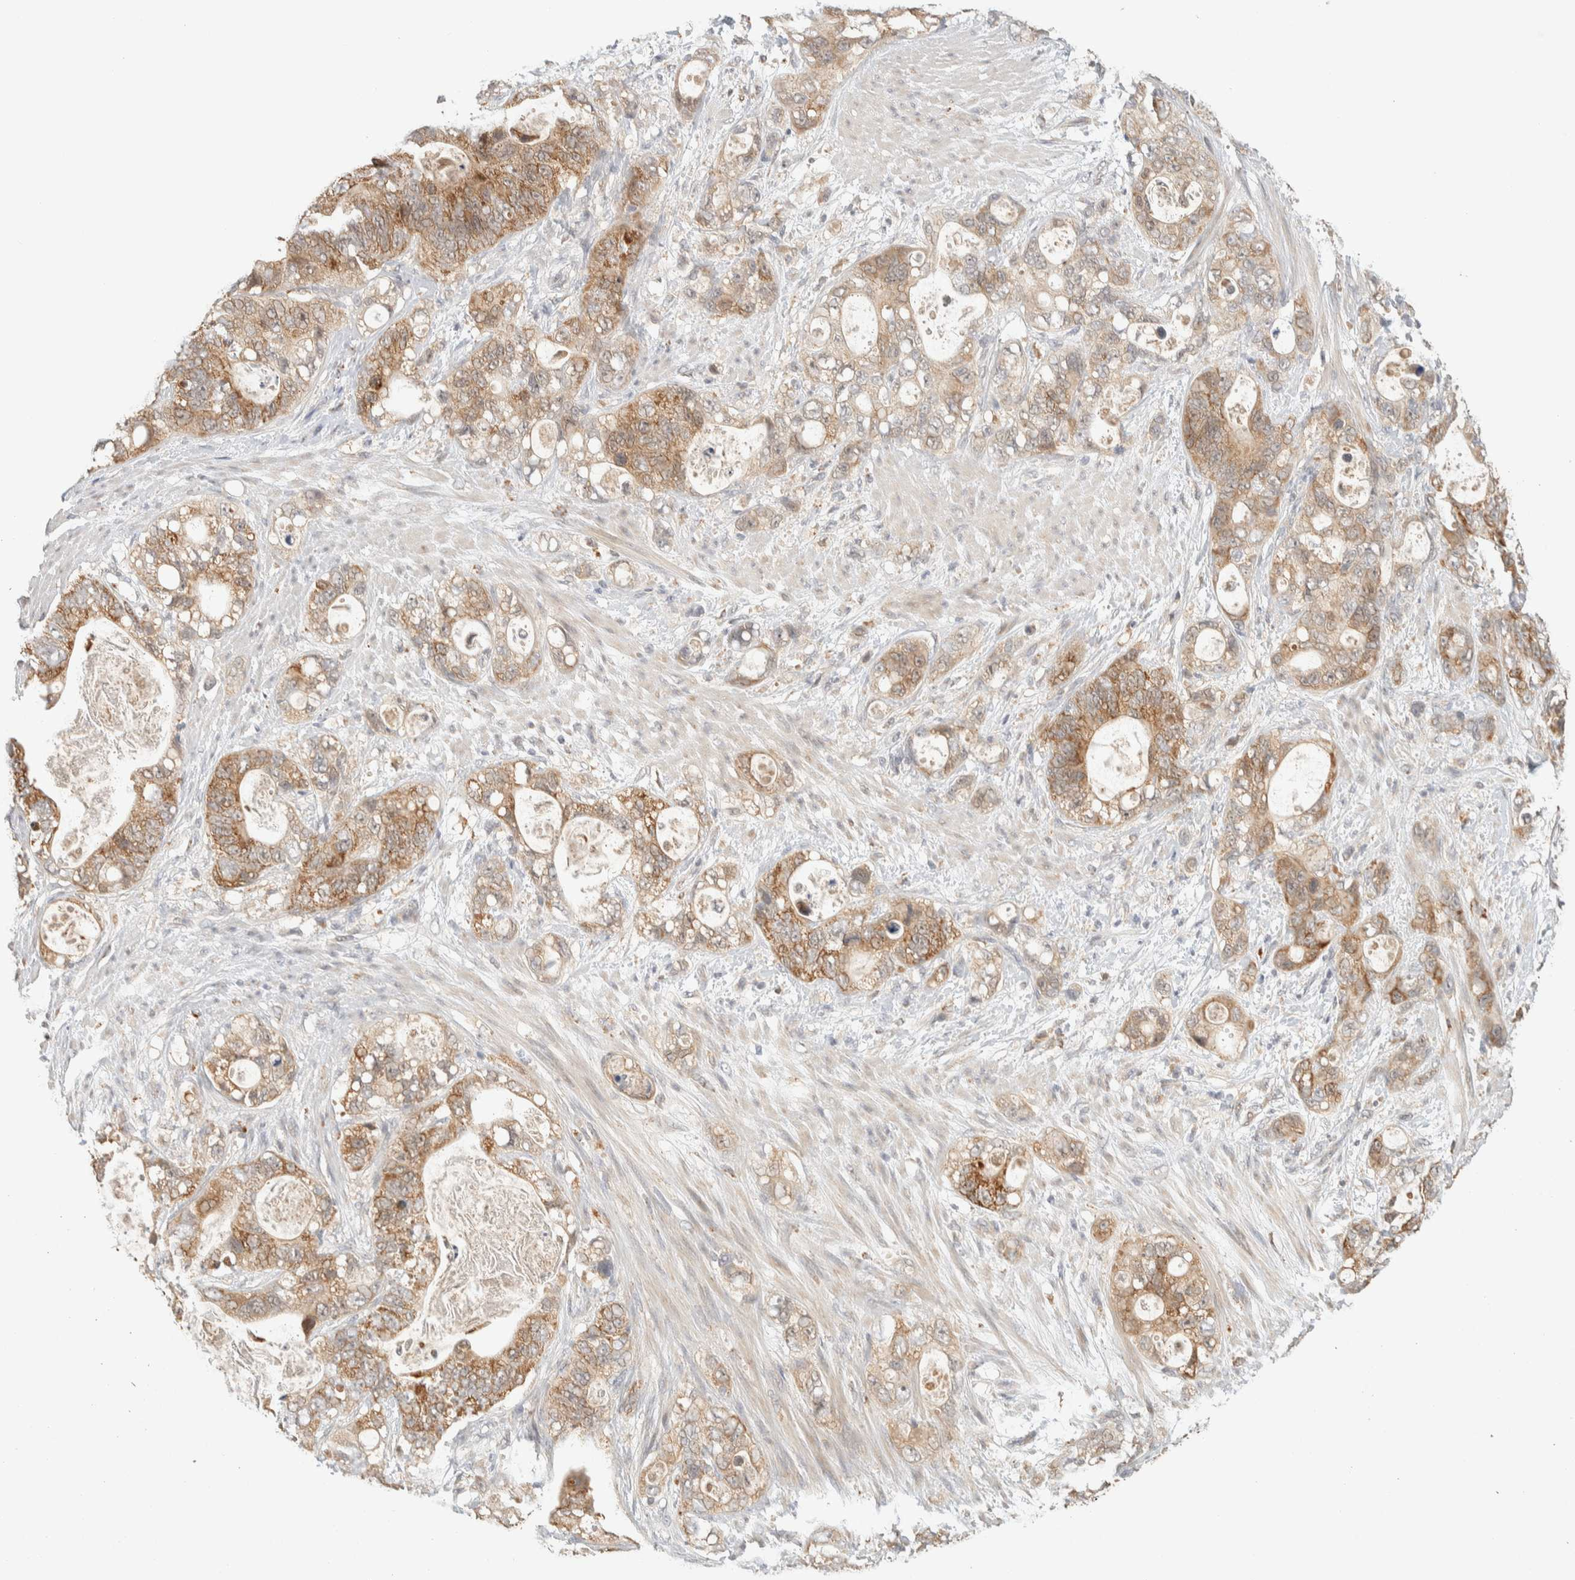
{"staining": {"intensity": "moderate", "quantity": ">75%", "location": "cytoplasmic/membranous"}, "tissue": "stomach cancer", "cell_type": "Tumor cells", "image_type": "cancer", "snomed": [{"axis": "morphology", "description": "Normal tissue, NOS"}, {"axis": "morphology", "description": "Adenocarcinoma, NOS"}, {"axis": "topography", "description": "Stomach"}], "caption": "Adenocarcinoma (stomach) tissue displays moderate cytoplasmic/membranous expression in approximately >75% of tumor cells", "gene": "ITPA", "patient": {"sex": "female", "age": 89}}